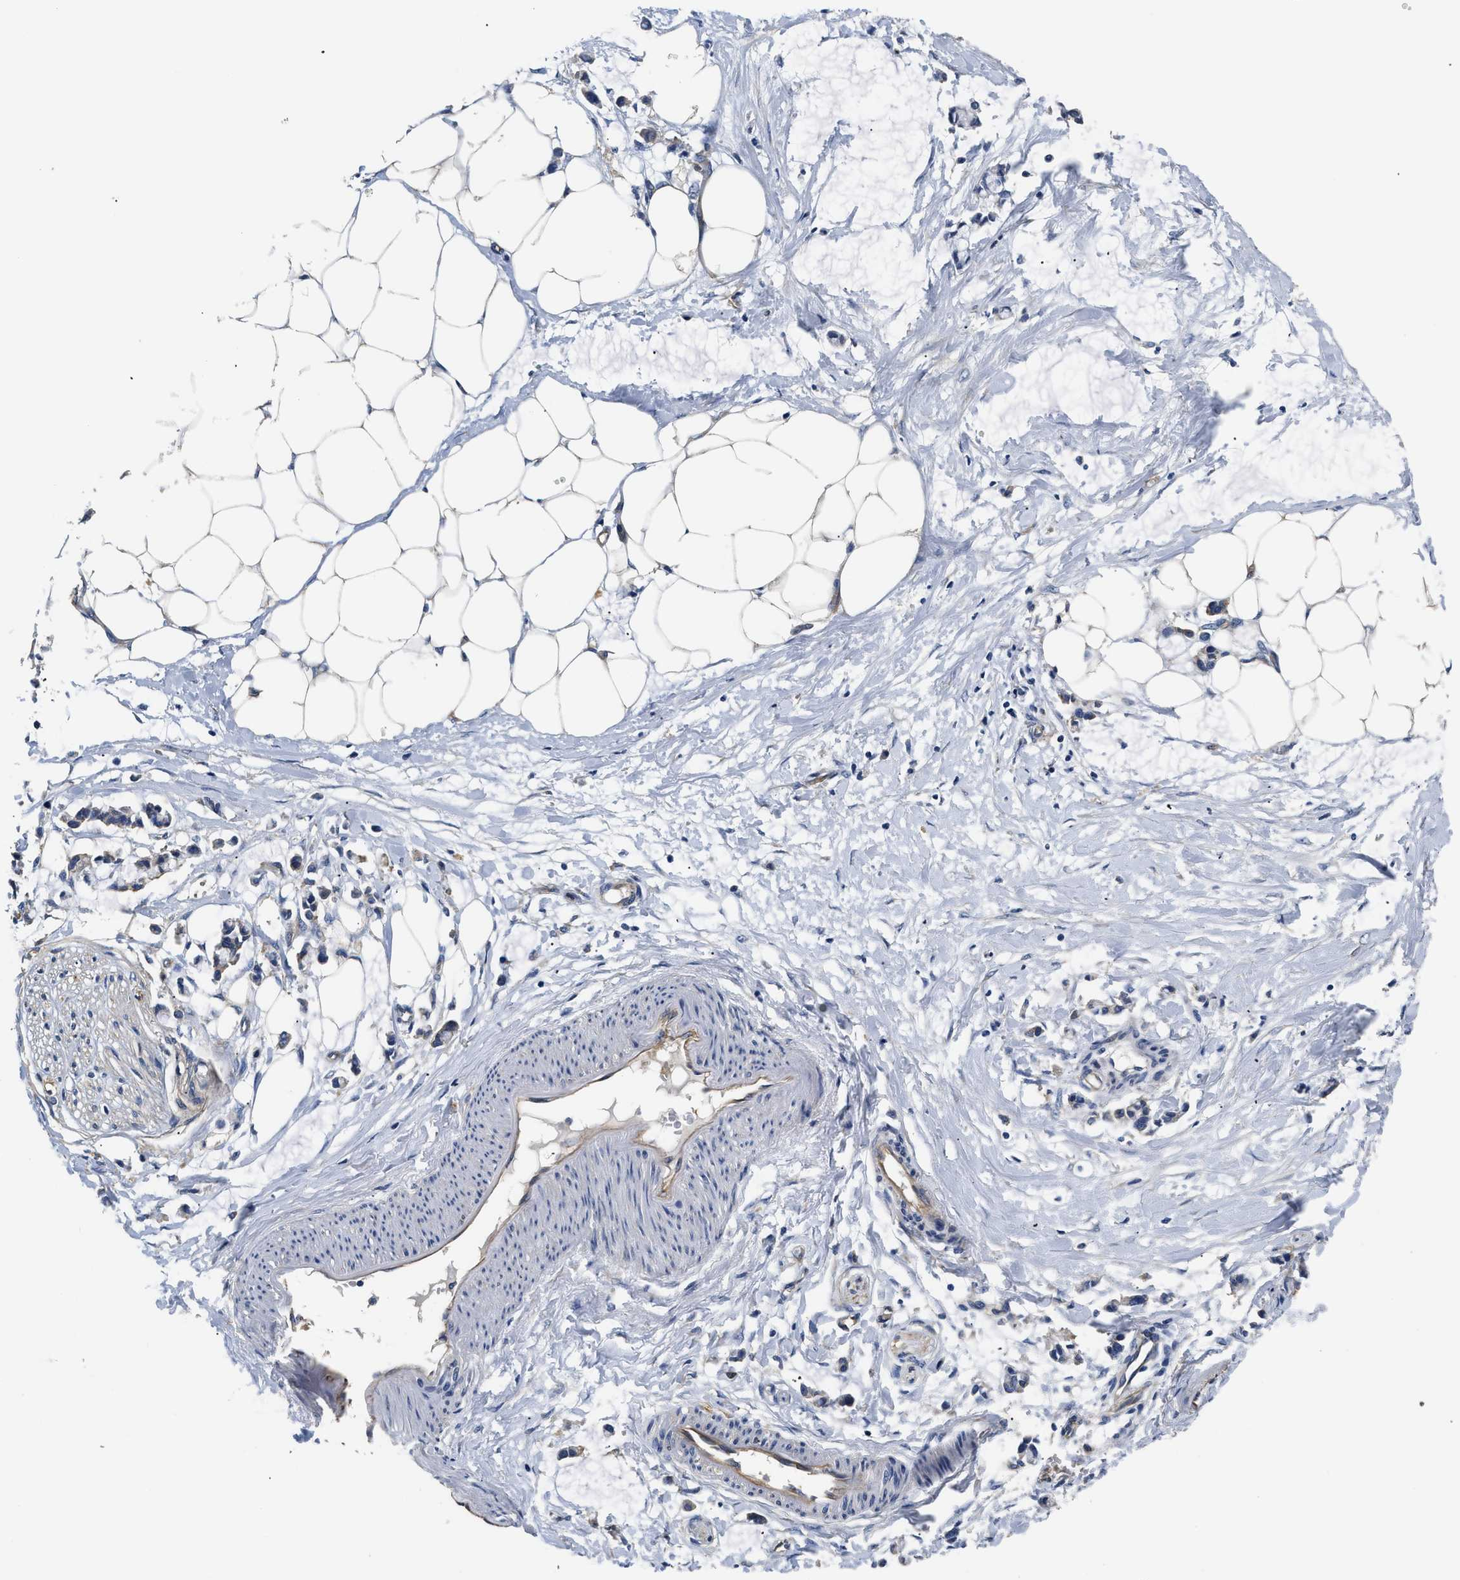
{"staining": {"intensity": "weak", "quantity": ">75%", "location": "cytoplasmic/membranous"}, "tissue": "adipose tissue", "cell_type": "Adipocytes", "image_type": "normal", "snomed": [{"axis": "morphology", "description": "Normal tissue, NOS"}, {"axis": "morphology", "description": "Adenocarcinoma, NOS"}, {"axis": "topography", "description": "Colon"}, {"axis": "topography", "description": "Peripheral nerve tissue"}], "caption": "Immunohistochemistry (IHC) of unremarkable adipose tissue shows low levels of weak cytoplasmic/membranous expression in about >75% of adipocytes.", "gene": "CSDE1", "patient": {"sex": "male", "age": 14}}